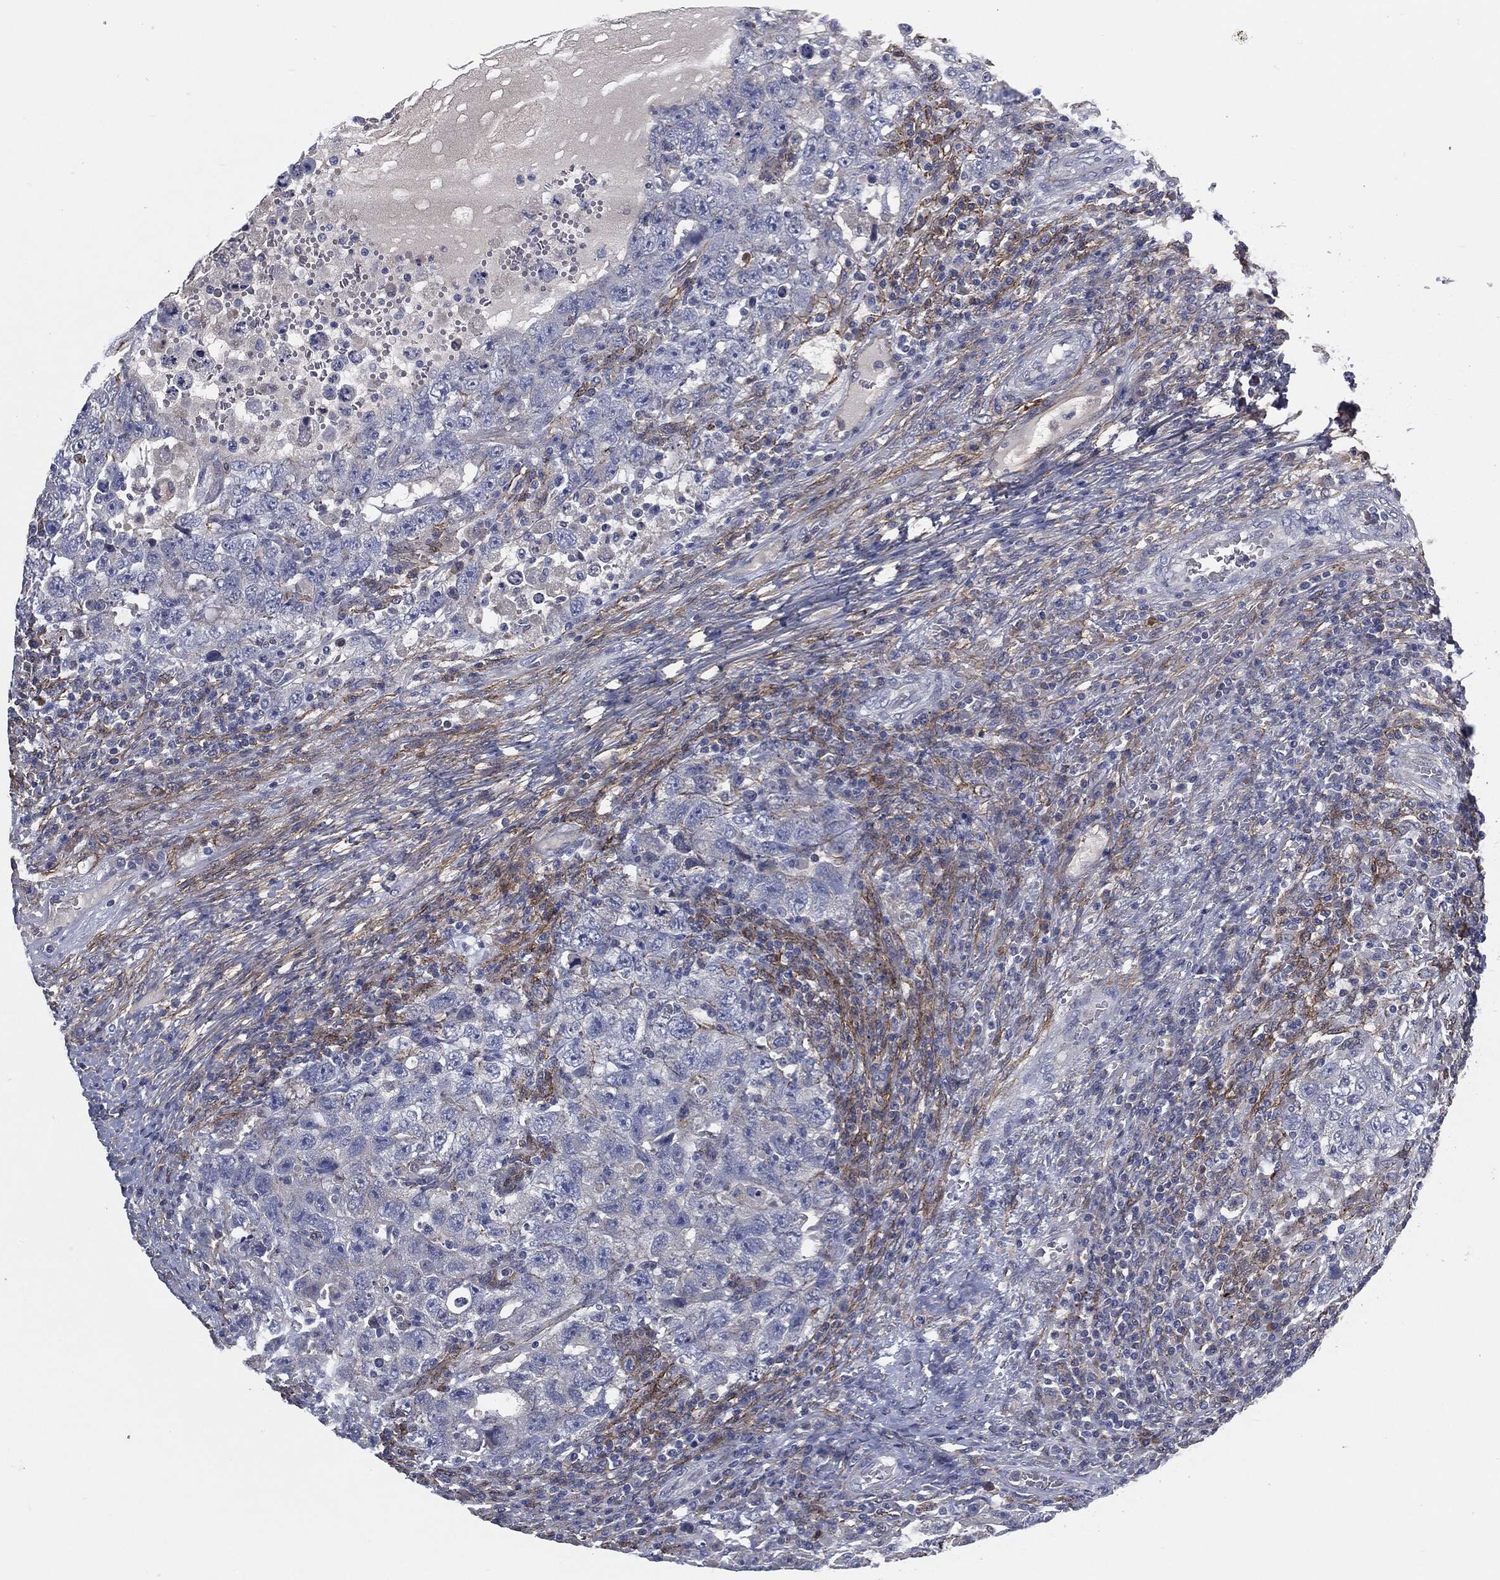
{"staining": {"intensity": "negative", "quantity": "none", "location": "none"}, "tissue": "testis cancer", "cell_type": "Tumor cells", "image_type": "cancer", "snomed": [{"axis": "morphology", "description": "Carcinoma, Embryonal, NOS"}, {"axis": "topography", "description": "Testis"}], "caption": "Immunohistochemistry micrograph of neoplastic tissue: human testis cancer stained with DAB (3,3'-diaminobenzidine) demonstrates no significant protein staining in tumor cells. Brightfield microscopy of IHC stained with DAB (brown) and hematoxylin (blue), captured at high magnification.", "gene": "SVIL", "patient": {"sex": "male", "age": 26}}